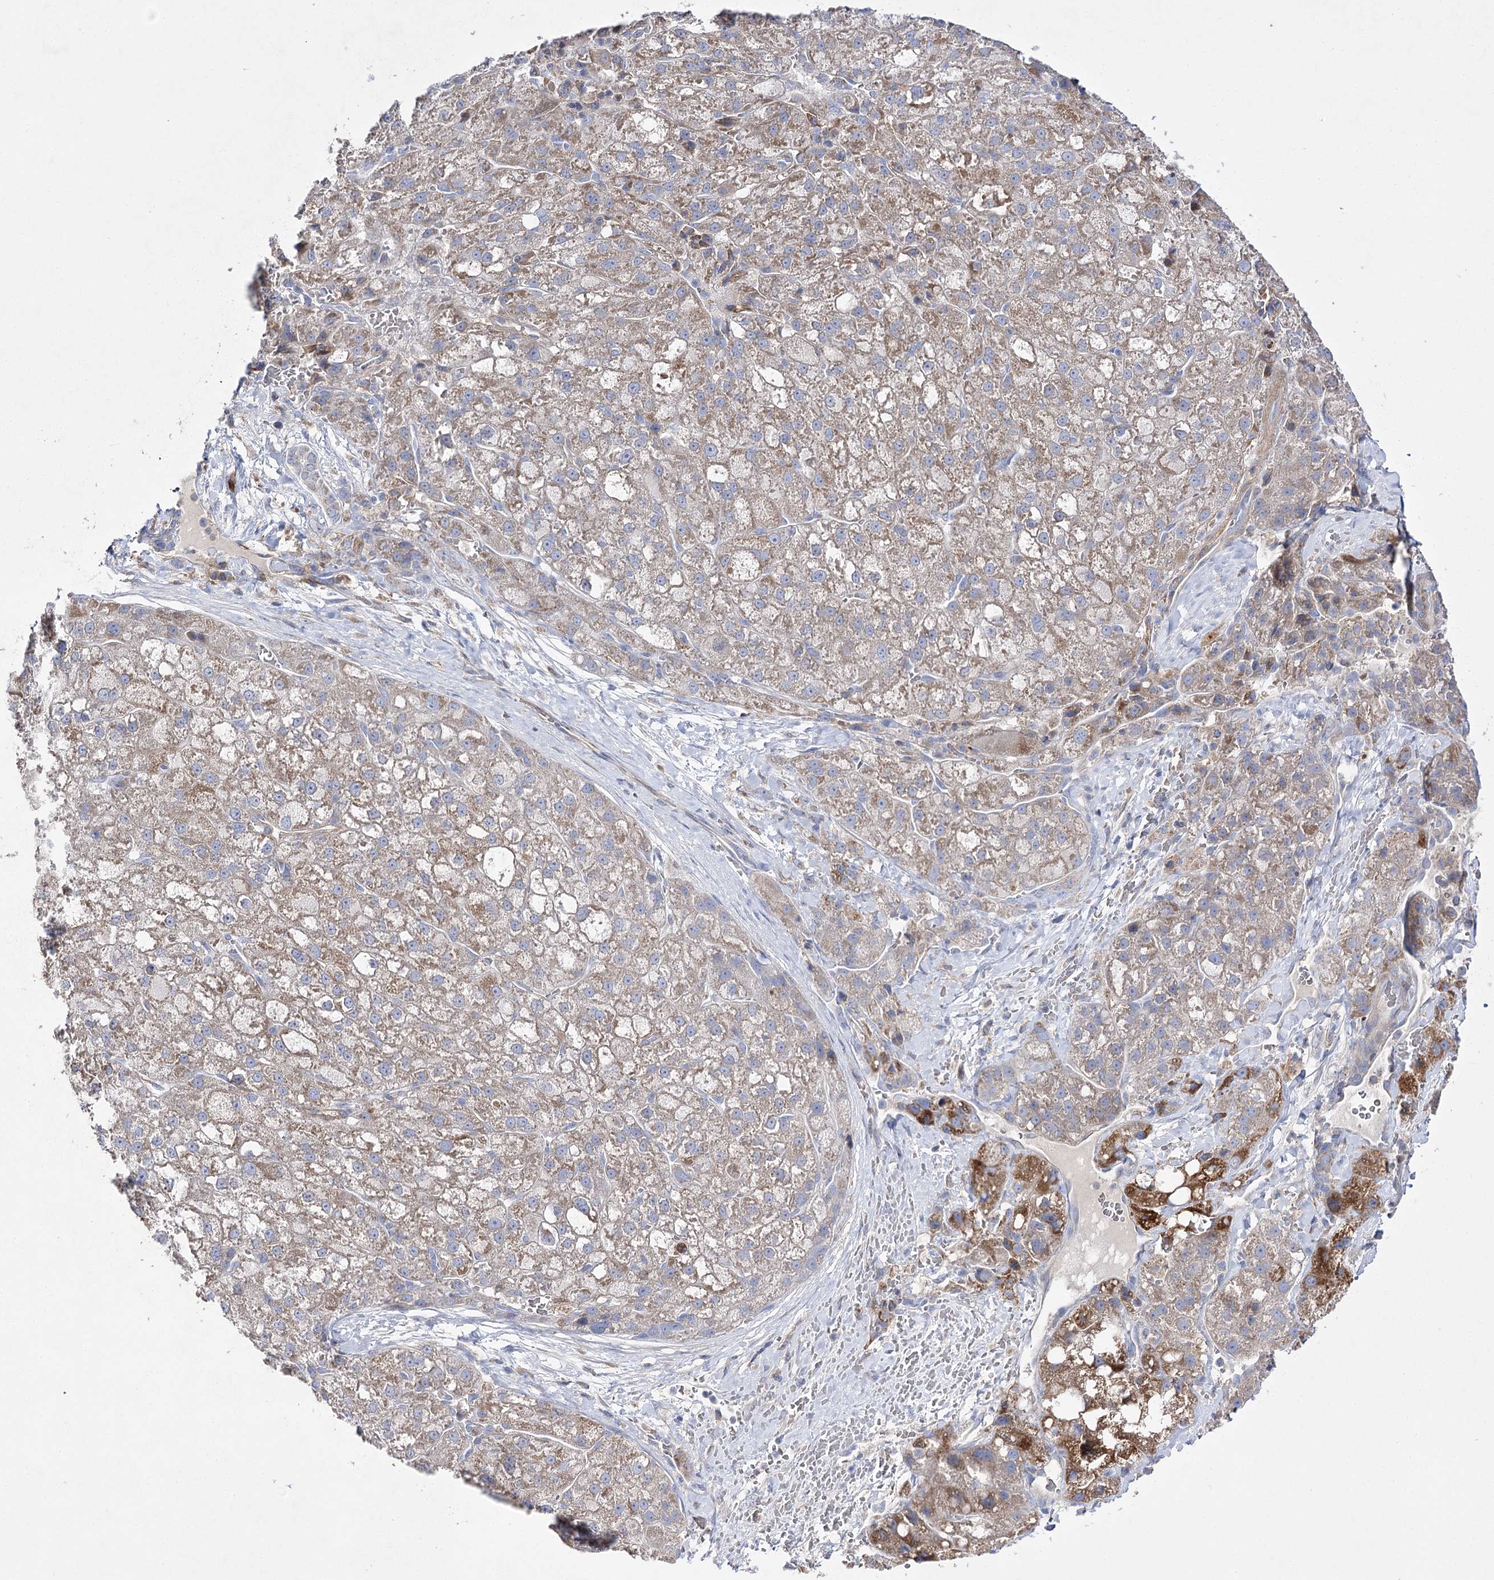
{"staining": {"intensity": "weak", "quantity": ">75%", "location": "cytoplasmic/membranous"}, "tissue": "liver cancer", "cell_type": "Tumor cells", "image_type": "cancer", "snomed": [{"axis": "morphology", "description": "Normal tissue, NOS"}, {"axis": "morphology", "description": "Carcinoma, Hepatocellular, NOS"}, {"axis": "topography", "description": "Liver"}], "caption": "Immunohistochemistry (IHC) of human liver cancer demonstrates low levels of weak cytoplasmic/membranous staining in approximately >75% of tumor cells. Nuclei are stained in blue.", "gene": "COX15", "patient": {"sex": "male", "age": 57}}